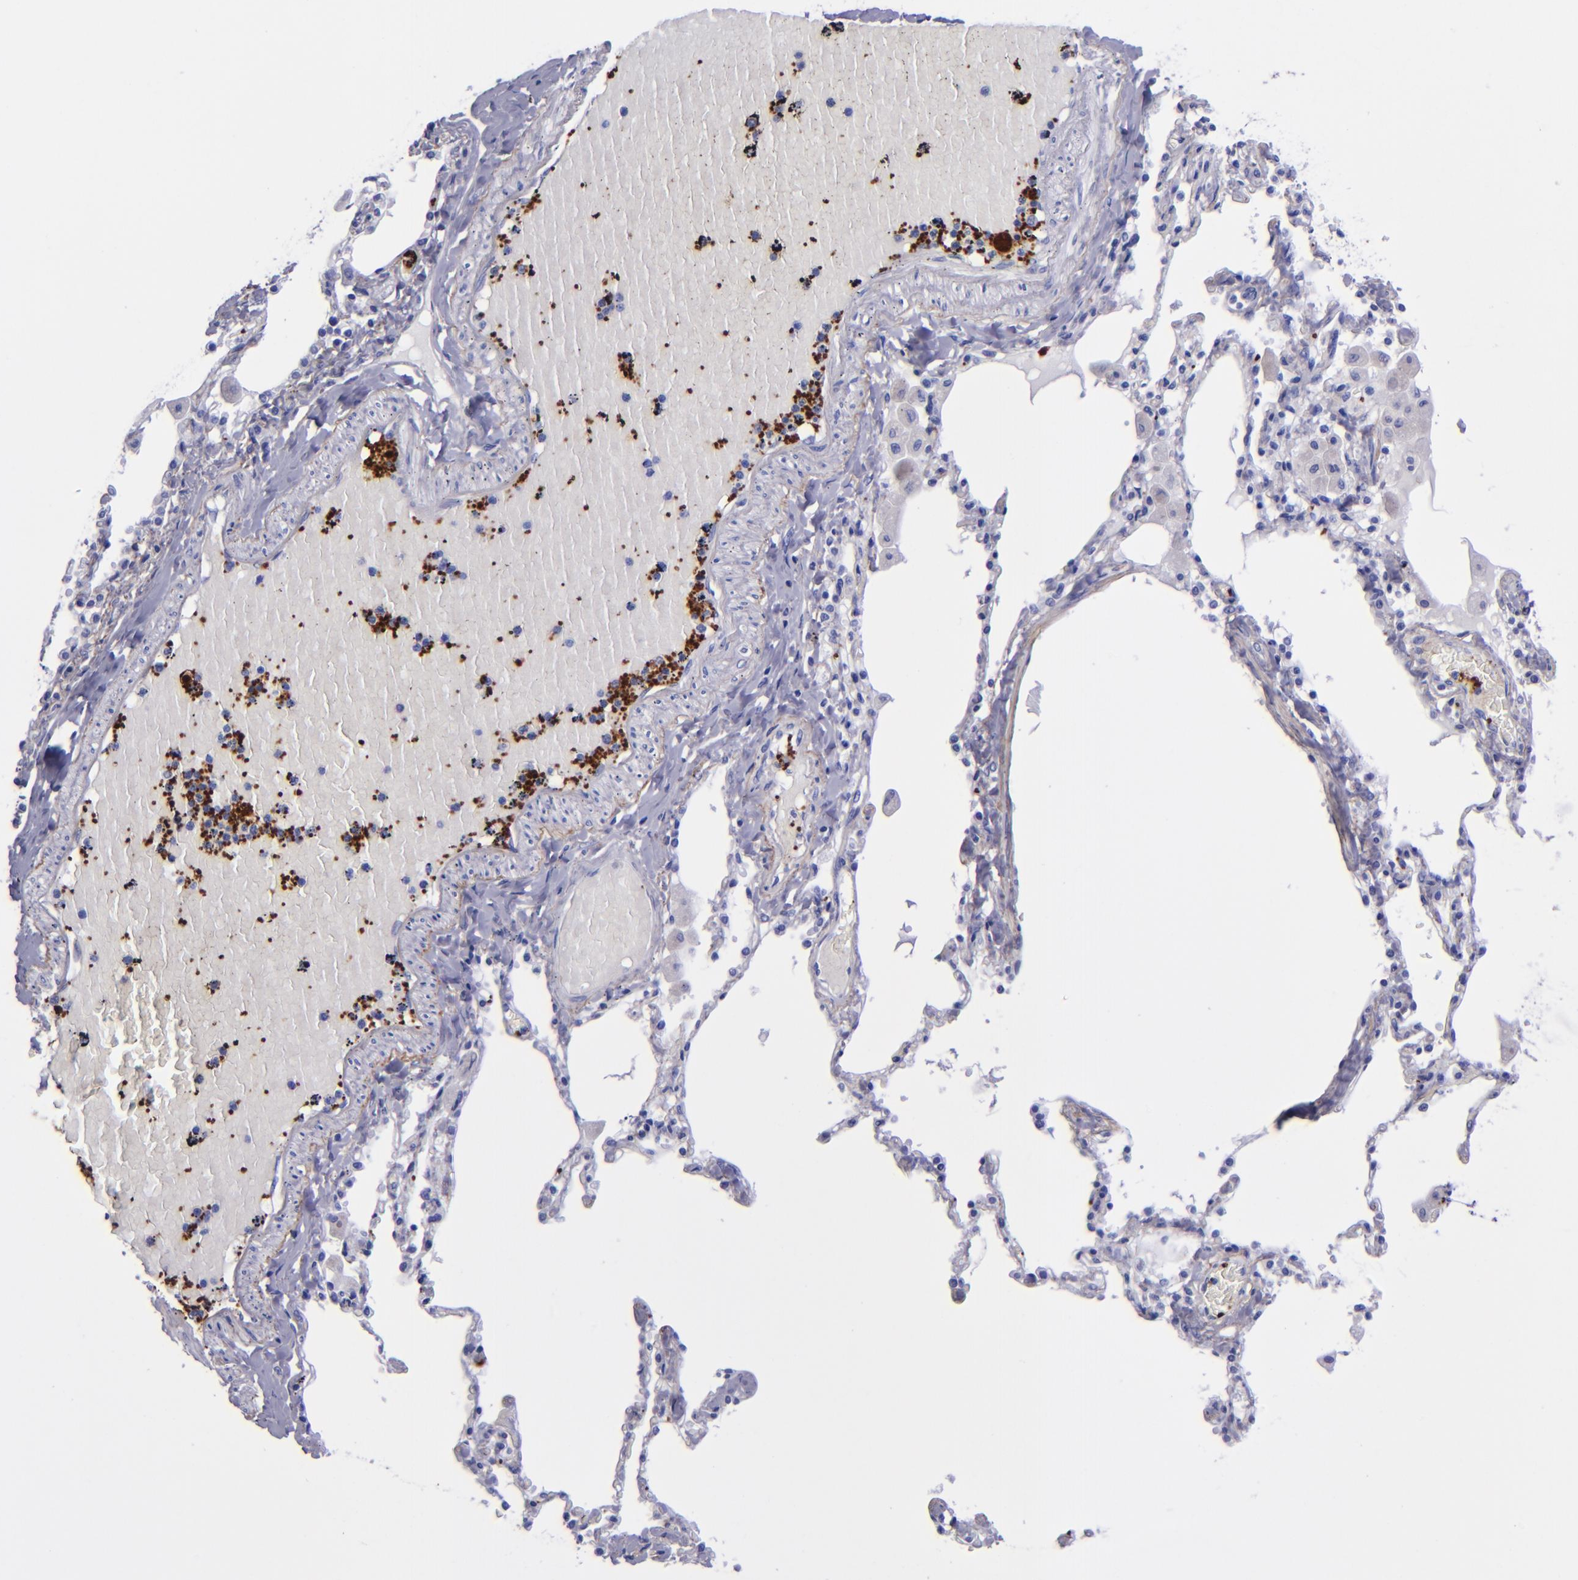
{"staining": {"intensity": "negative", "quantity": "none", "location": "none"}, "tissue": "bronchus", "cell_type": "Respiratory epithelial cells", "image_type": "normal", "snomed": [{"axis": "morphology", "description": "Normal tissue, NOS"}, {"axis": "morphology", "description": "Squamous cell carcinoma, NOS"}, {"axis": "topography", "description": "Bronchus"}, {"axis": "topography", "description": "Lung"}], "caption": "Photomicrograph shows no protein staining in respiratory epithelial cells of benign bronchus.", "gene": "EFCAB13", "patient": {"sex": "female", "age": 47}}